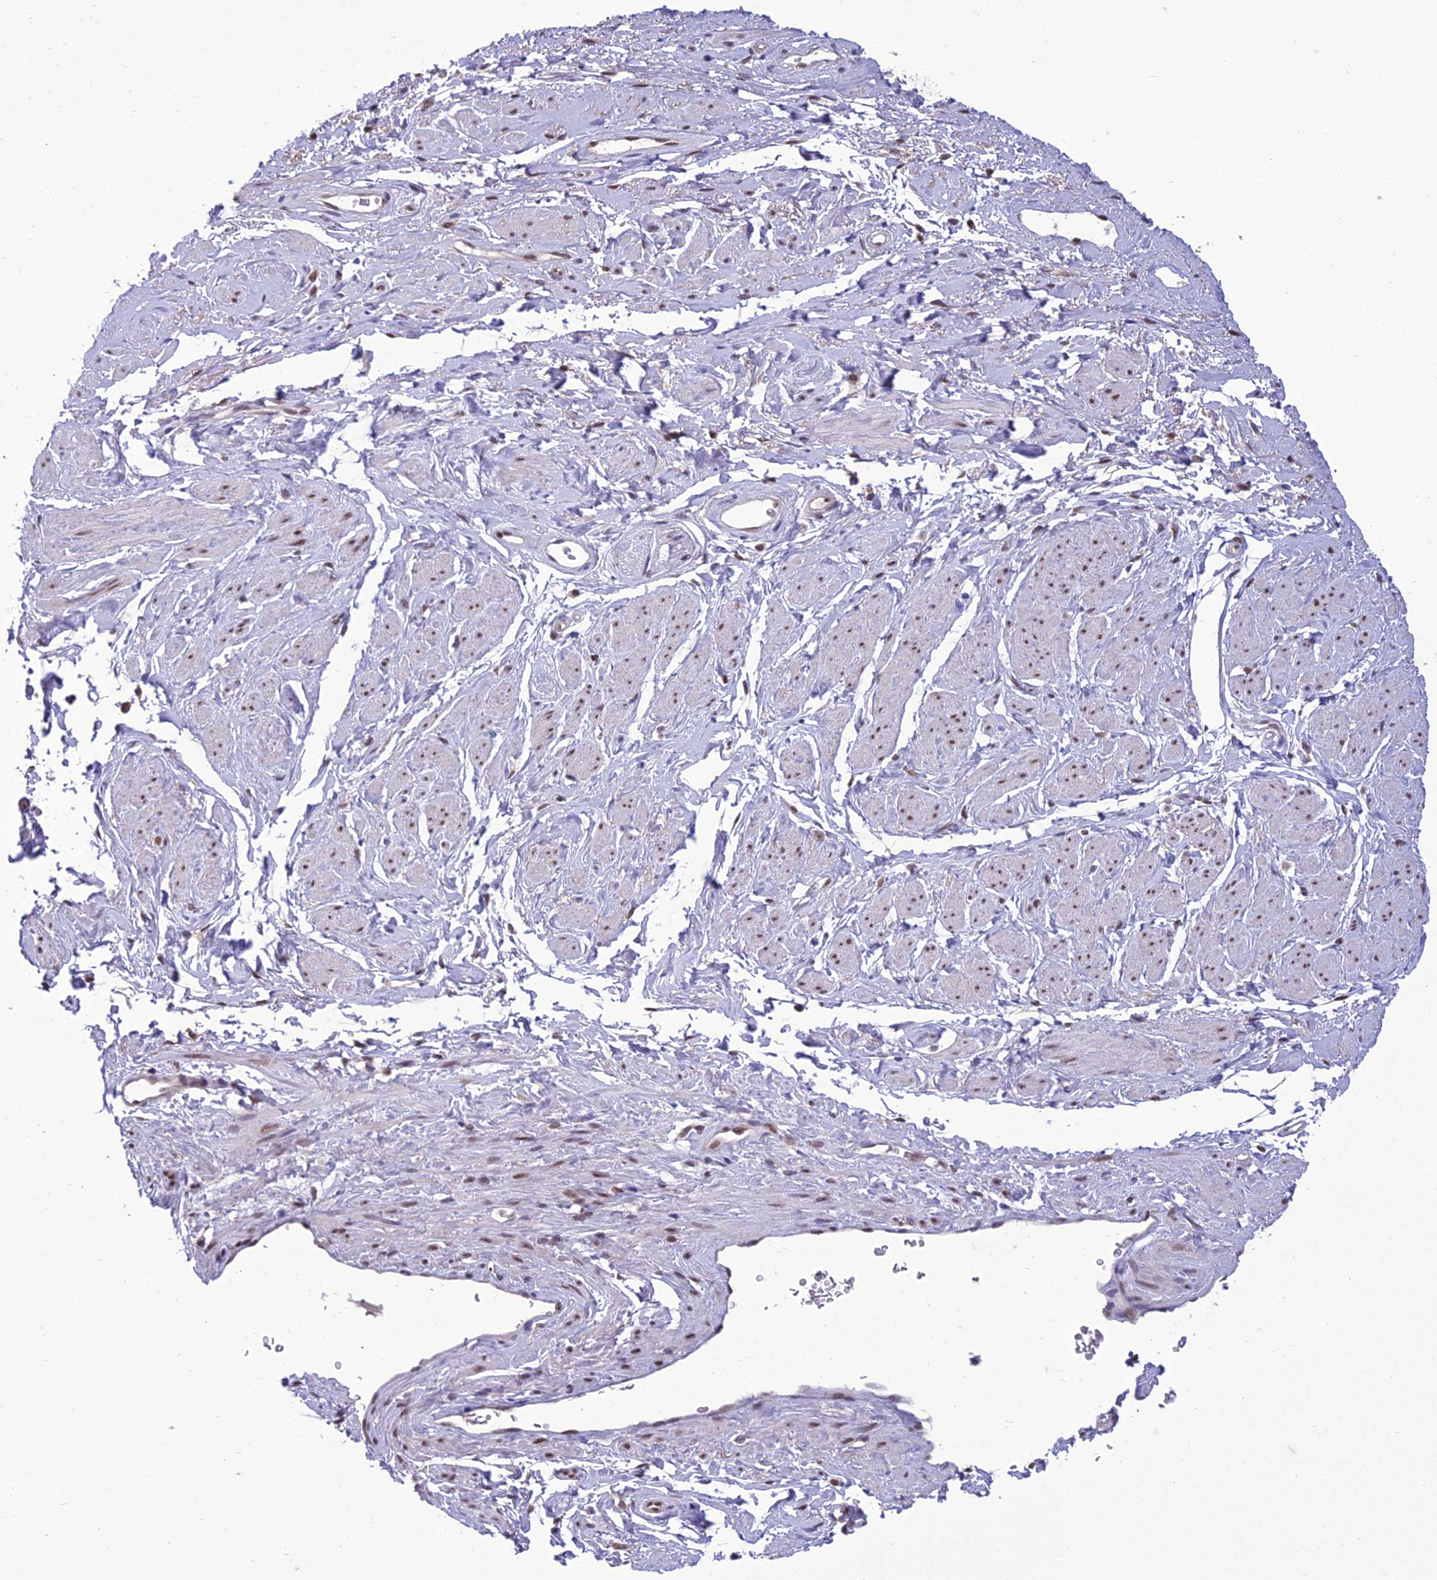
{"staining": {"intensity": "moderate", "quantity": "<25%", "location": "nuclear"}, "tissue": "adipose tissue", "cell_type": "Adipocytes", "image_type": "normal", "snomed": [{"axis": "morphology", "description": "Normal tissue, NOS"}, {"axis": "morphology", "description": "Adenocarcinoma, NOS"}, {"axis": "topography", "description": "Rectum"}, {"axis": "topography", "description": "Vagina"}, {"axis": "topography", "description": "Peripheral nerve tissue"}], "caption": "Human adipose tissue stained with a brown dye shows moderate nuclear positive staining in about <25% of adipocytes.", "gene": "RANBP3", "patient": {"sex": "female", "age": 71}}